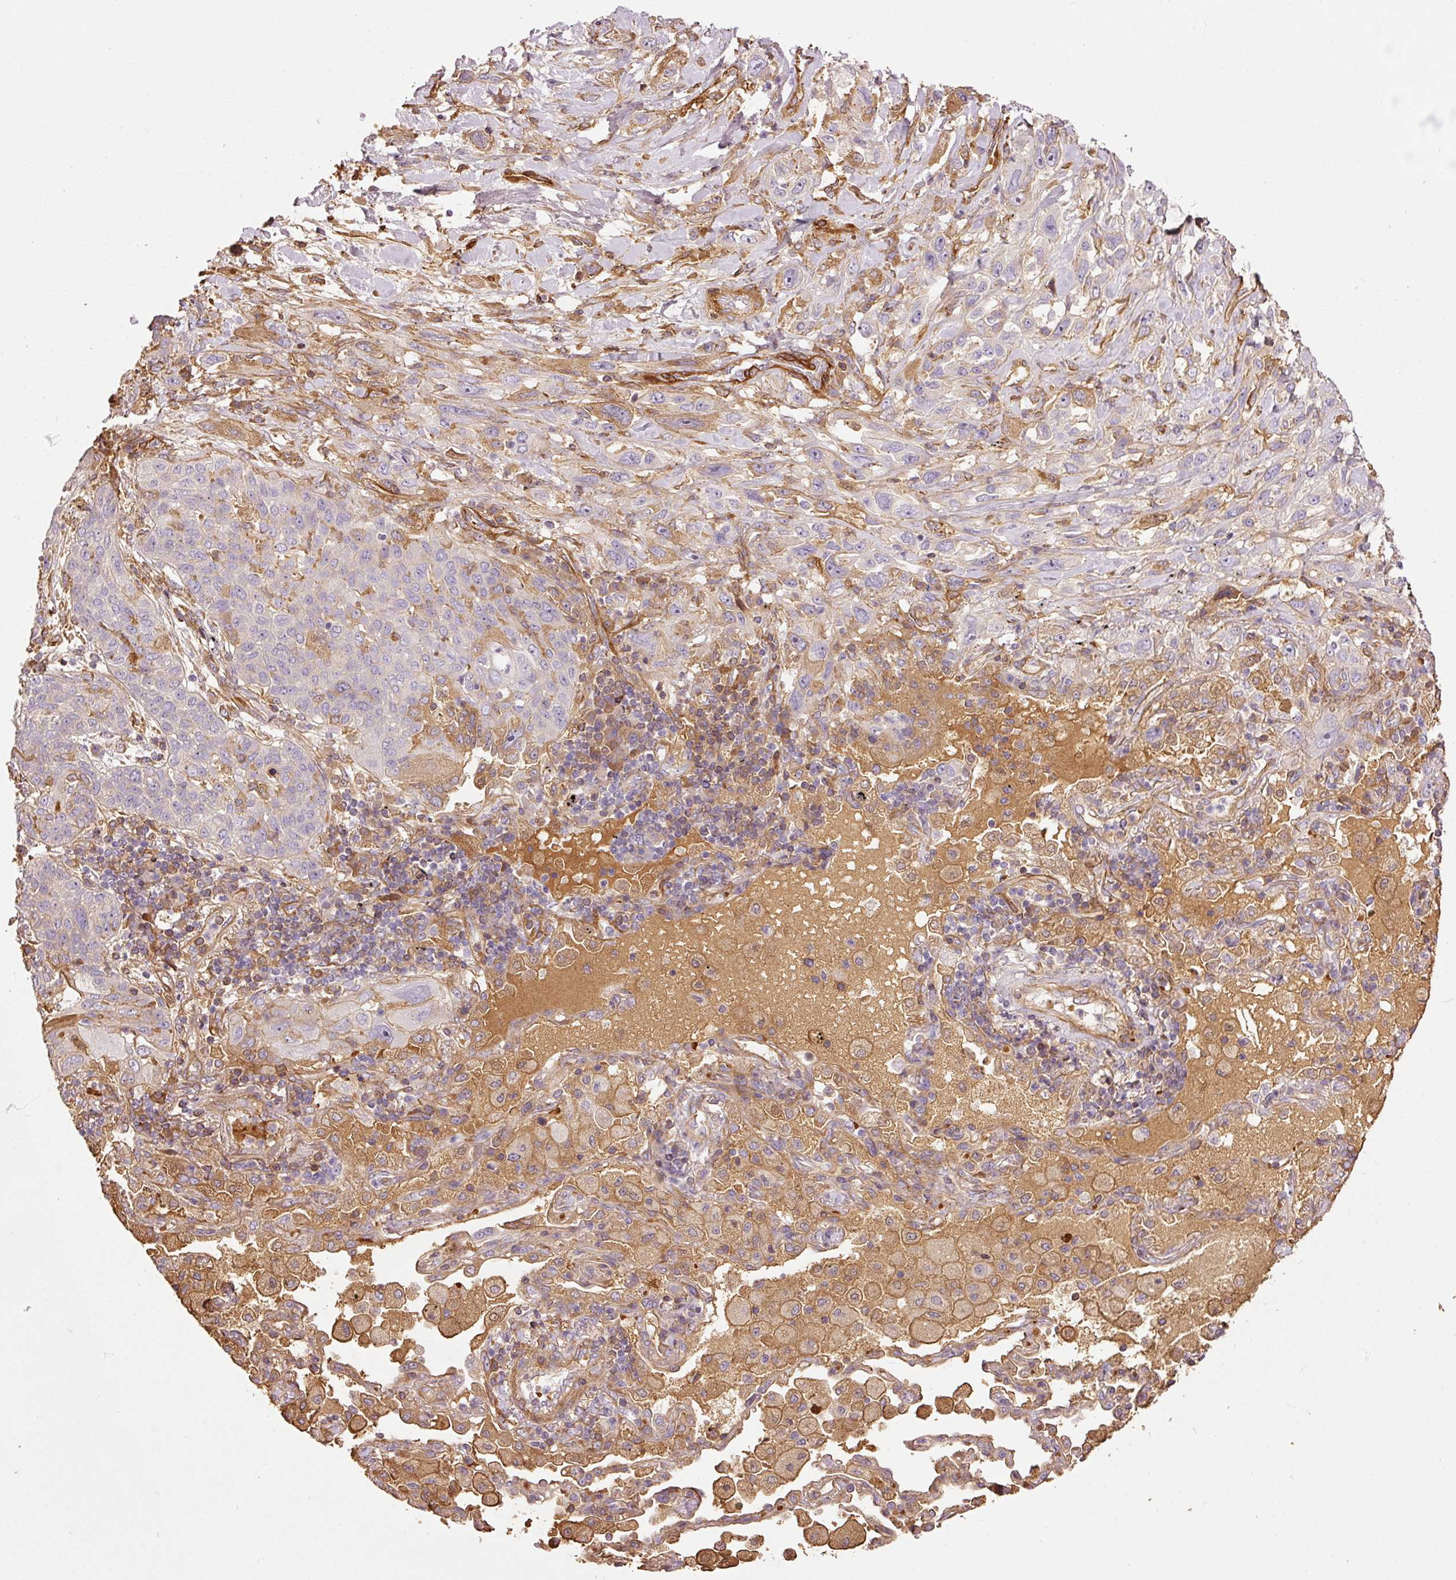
{"staining": {"intensity": "negative", "quantity": "none", "location": "none"}, "tissue": "lung cancer", "cell_type": "Tumor cells", "image_type": "cancer", "snomed": [{"axis": "morphology", "description": "Squamous cell carcinoma, NOS"}, {"axis": "topography", "description": "Lung"}], "caption": "DAB immunohistochemical staining of lung squamous cell carcinoma reveals no significant expression in tumor cells. (Stains: DAB IHC with hematoxylin counter stain, Microscopy: brightfield microscopy at high magnification).", "gene": "NID2", "patient": {"sex": "female", "age": 70}}